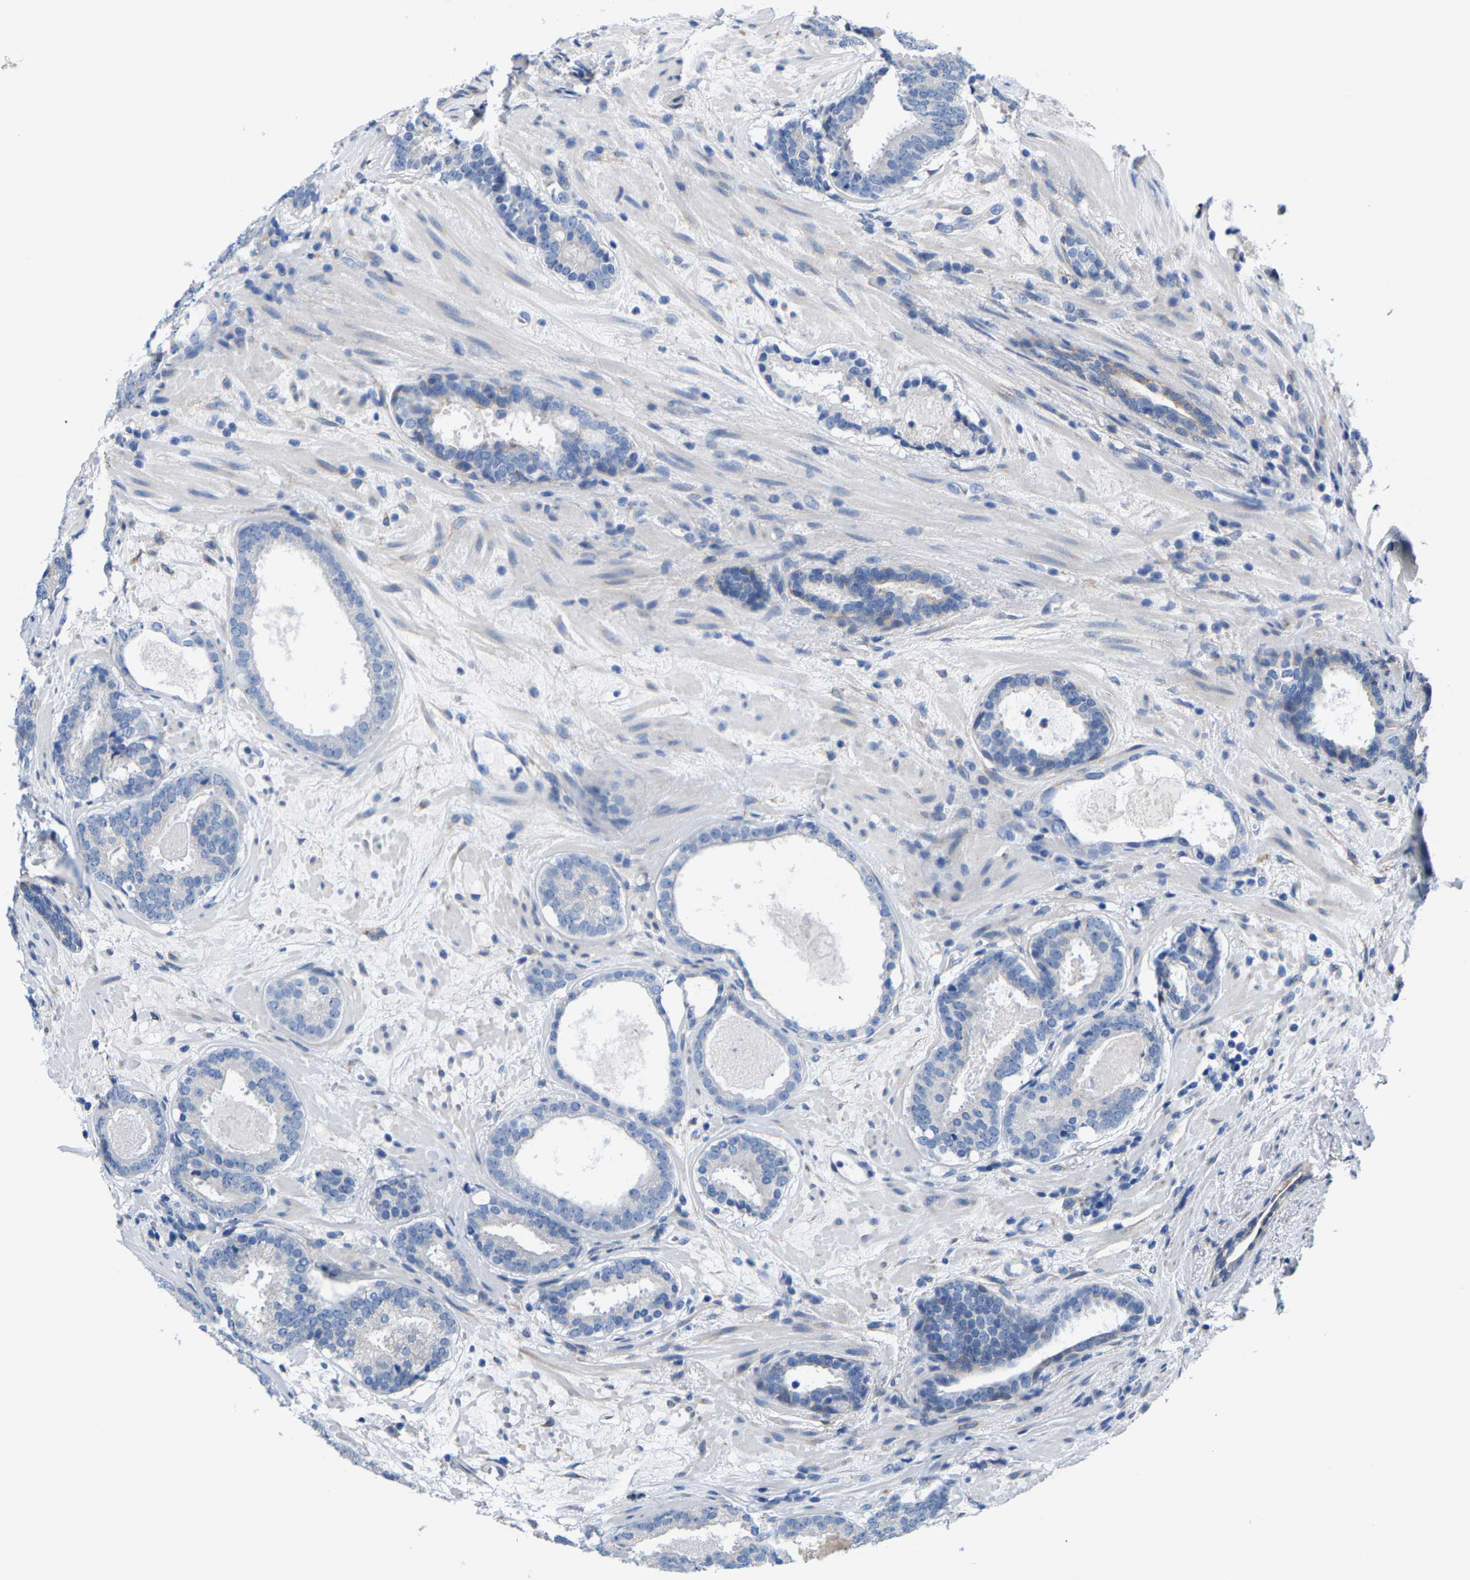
{"staining": {"intensity": "negative", "quantity": "none", "location": "none"}, "tissue": "prostate cancer", "cell_type": "Tumor cells", "image_type": "cancer", "snomed": [{"axis": "morphology", "description": "Adenocarcinoma, Low grade"}, {"axis": "topography", "description": "Prostate"}], "caption": "Prostate cancer (low-grade adenocarcinoma) was stained to show a protein in brown. There is no significant expression in tumor cells.", "gene": "DSCAM", "patient": {"sex": "male", "age": 69}}